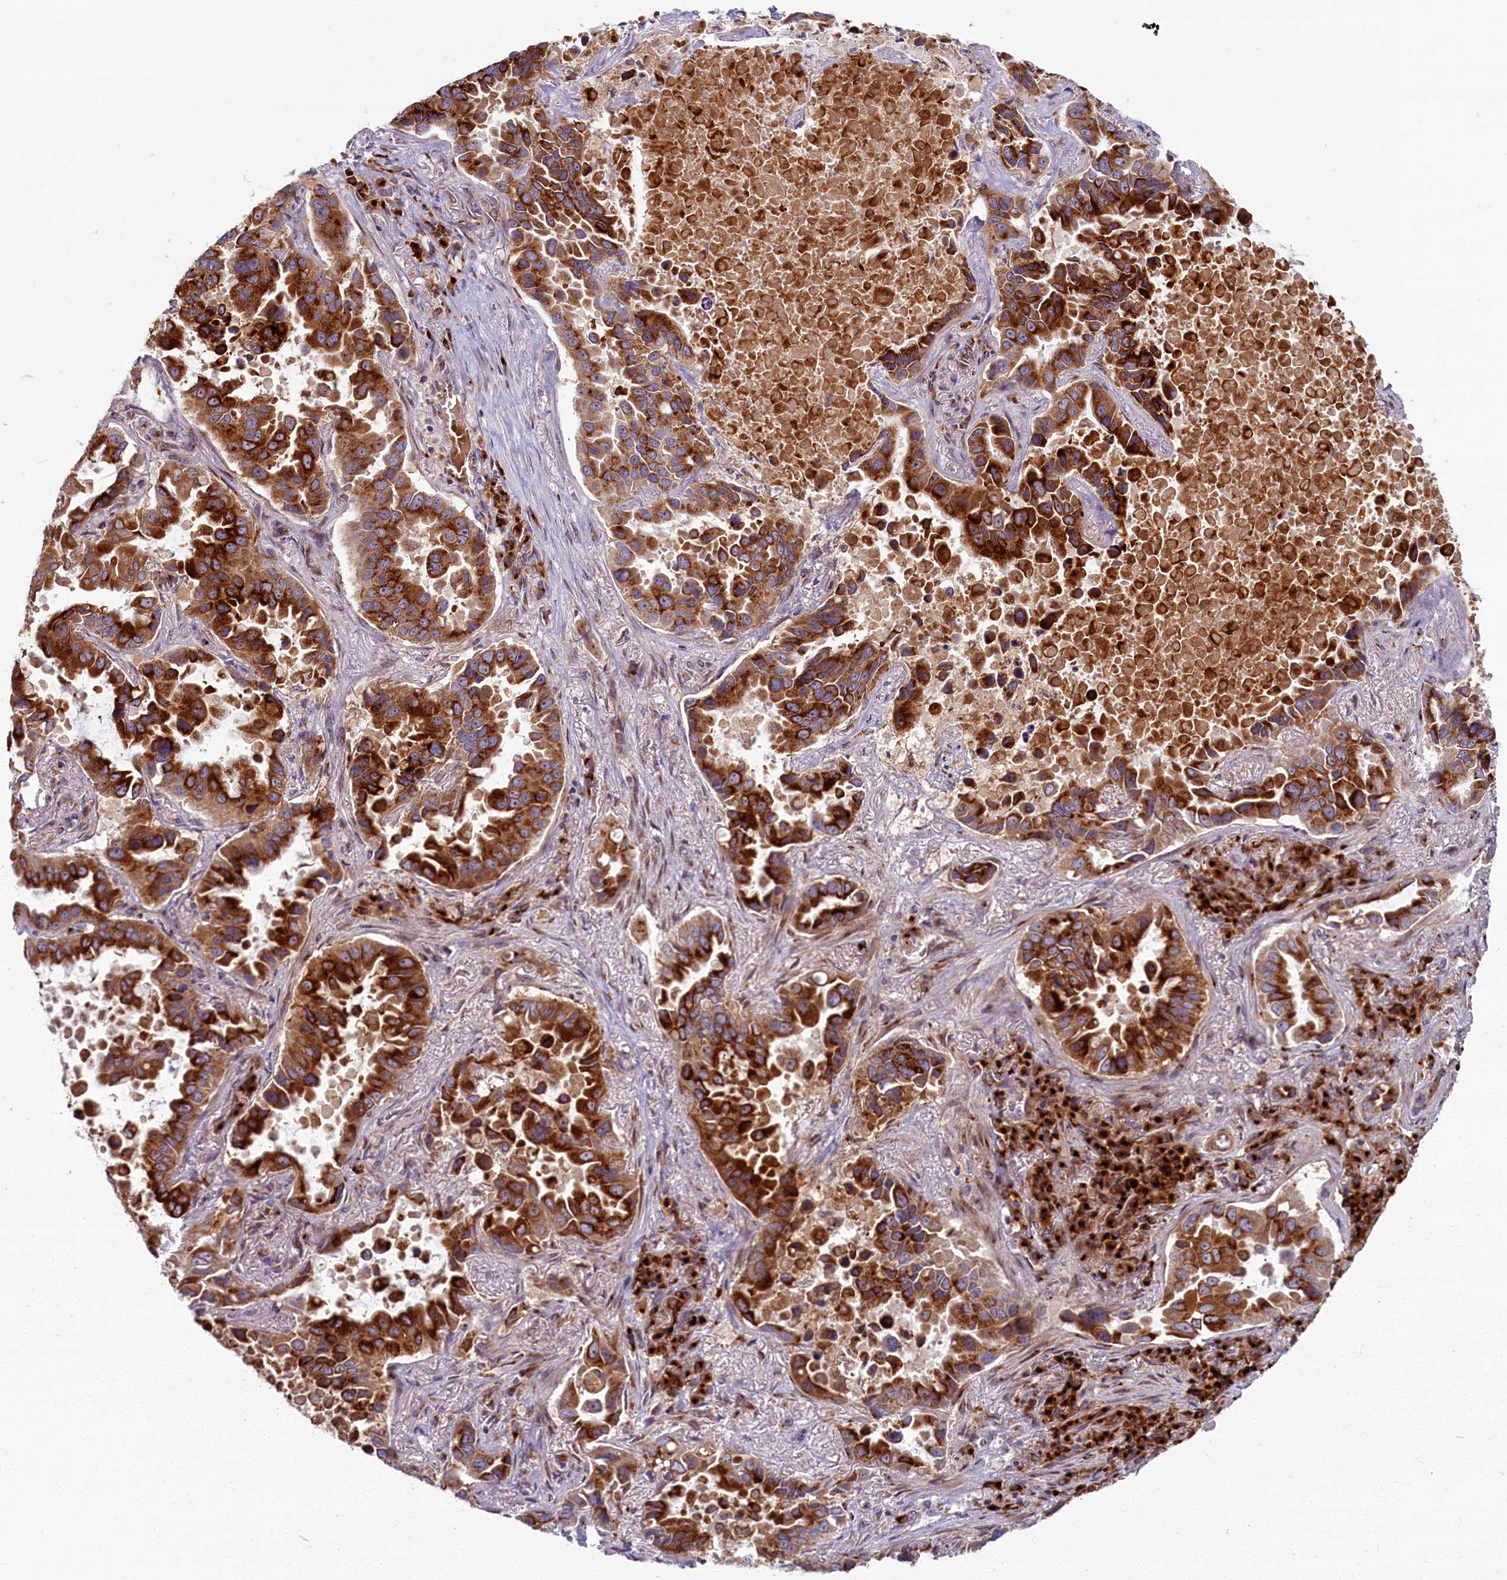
{"staining": {"intensity": "strong", "quantity": ">75%", "location": "cytoplasmic/membranous"}, "tissue": "lung cancer", "cell_type": "Tumor cells", "image_type": "cancer", "snomed": [{"axis": "morphology", "description": "Adenocarcinoma, NOS"}, {"axis": "topography", "description": "Lung"}], "caption": "There is high levels of strong cytoplasmic/membranous staining in tumor cells of lung cancer (adenocarcinoma), as demonstrated by immunohistochemical staining (brown color).", "gene": "BLVRB", "patient": {"sex": "male", "age": 64}}